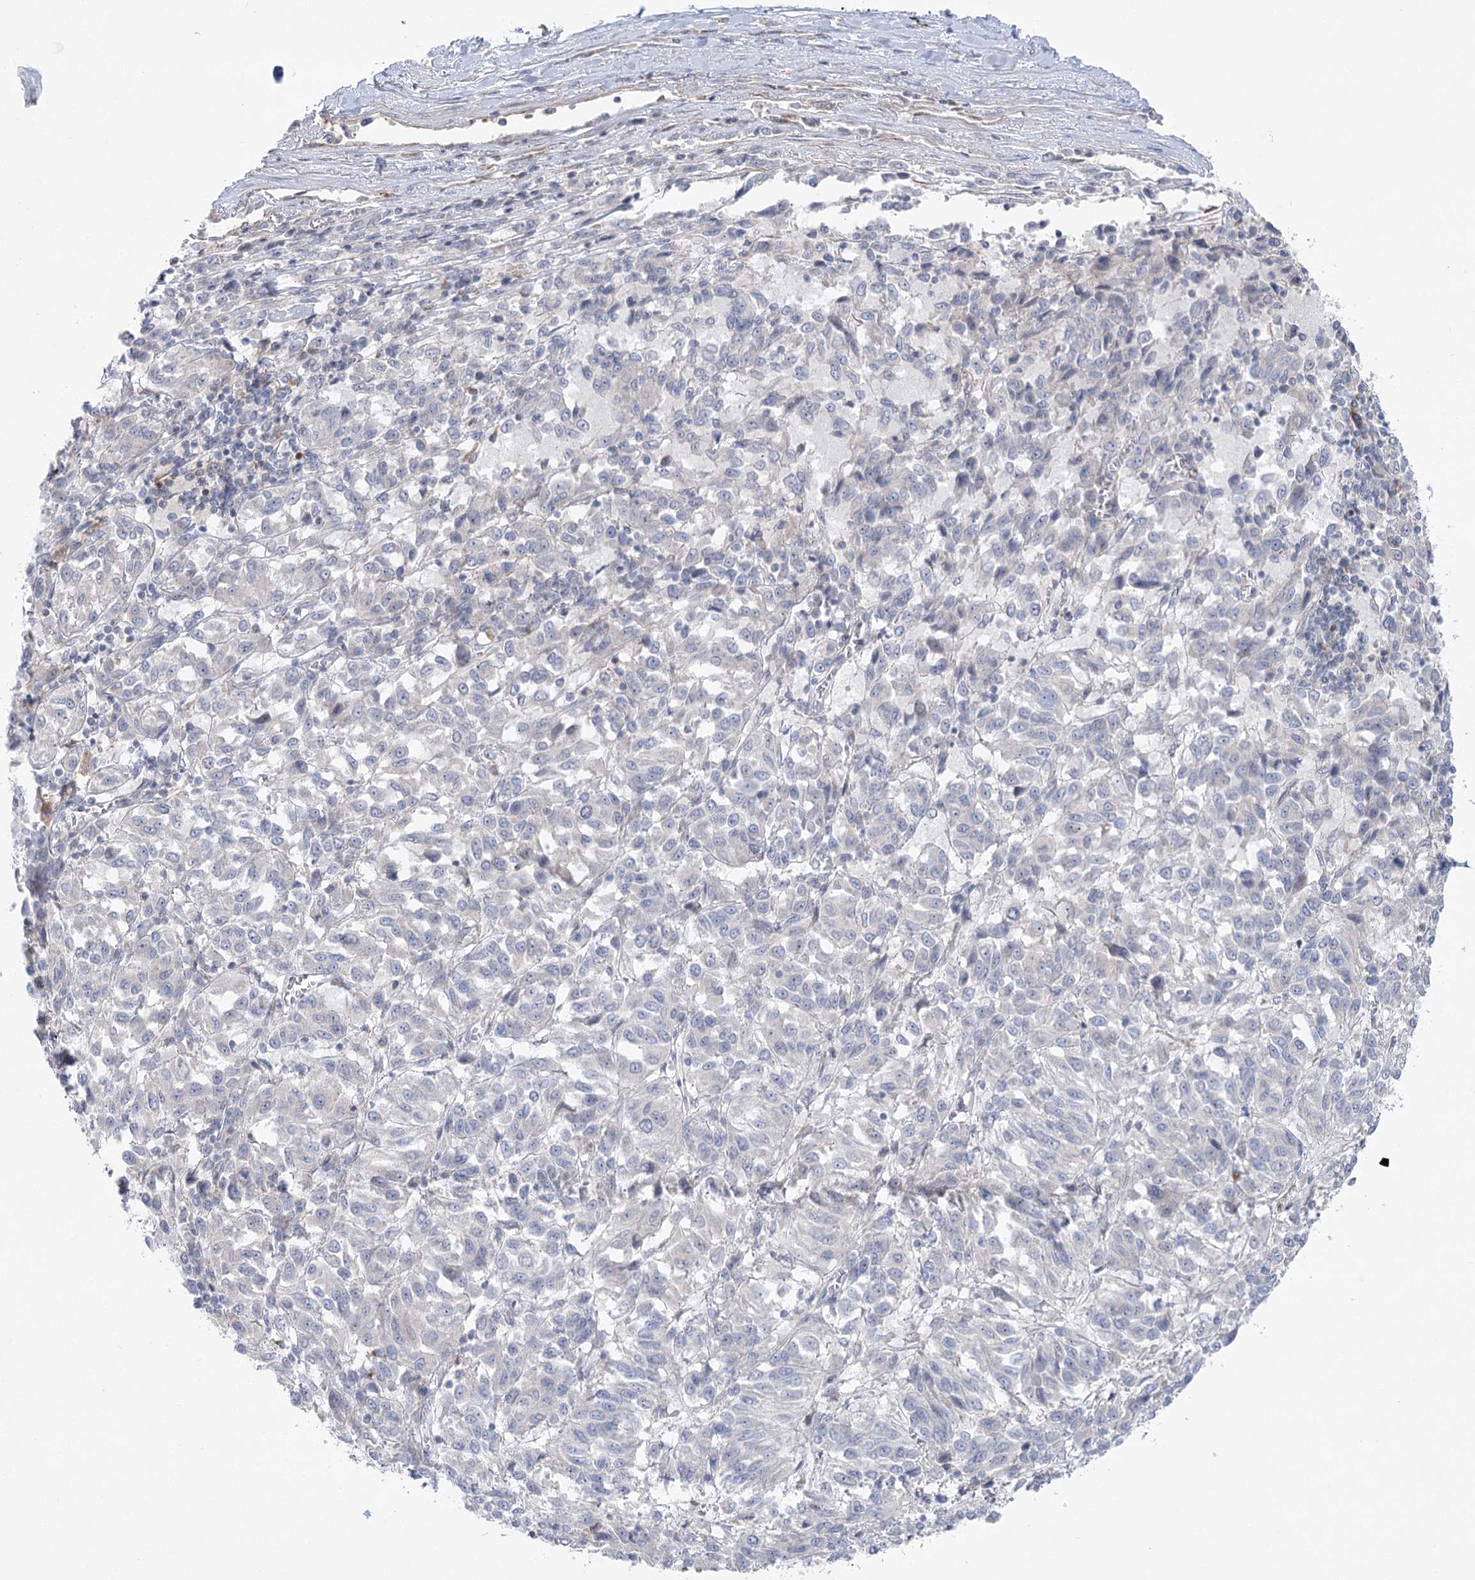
{"staining": {"intensity": "negative", "quantity": "none", "location": "none"}, "tissue": "melanoma", "cell_type": "Tumor cells", "image_type": "cancer", "snomed": [{"axis": "morphology", "description": "Malignant melanoma, Metastatic site"}, {"axis": "topography", "description": "Lung"}], "caption": "Melanoma was stained to show a protein in brown. There is no significant staining in tumor cells. (Brightfield microscopy of DAB IHC at high magnification).", "gene": "SCN11A", "patient": {"sex": "male", "age": 64}}